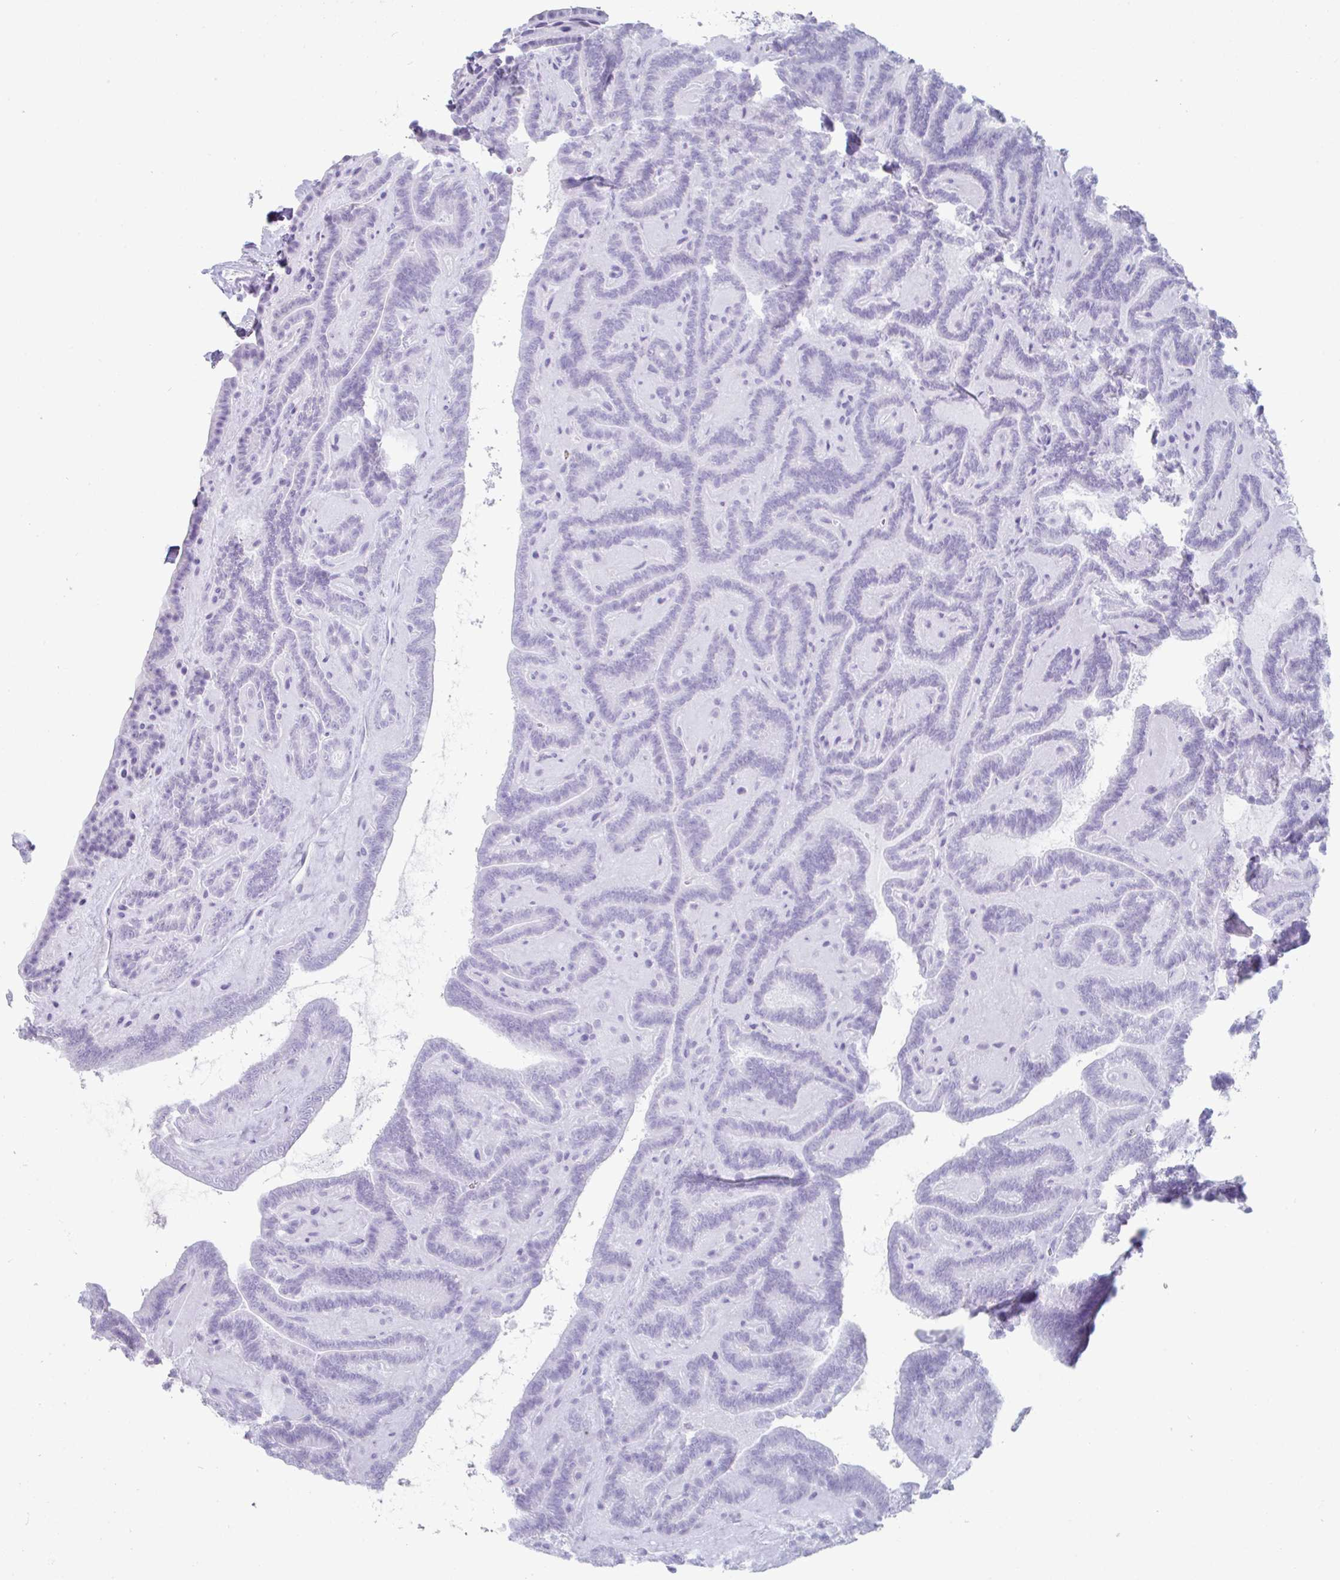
{"staining": {"intensity": "negative", "quantity": "none", "location": "none"}, "tissue": "thyroid cancer", "cell_type": "Tumor cells", "image_type": "cancer", "snomed": [{"axis": "morphology", "description": "Papillary adenocarcinoma, NOS"}, {"axis": "topography", "description": "Thyroid gland"}], "caption": "Thyroid cancer (papillary adenocarcinoma) was stained to show a protein in brown. There is no significant staining in tumor cells. Nuclei are stained in blue.", "gene": "CREG2", "patient": {"sex": "female", "age": 21}}